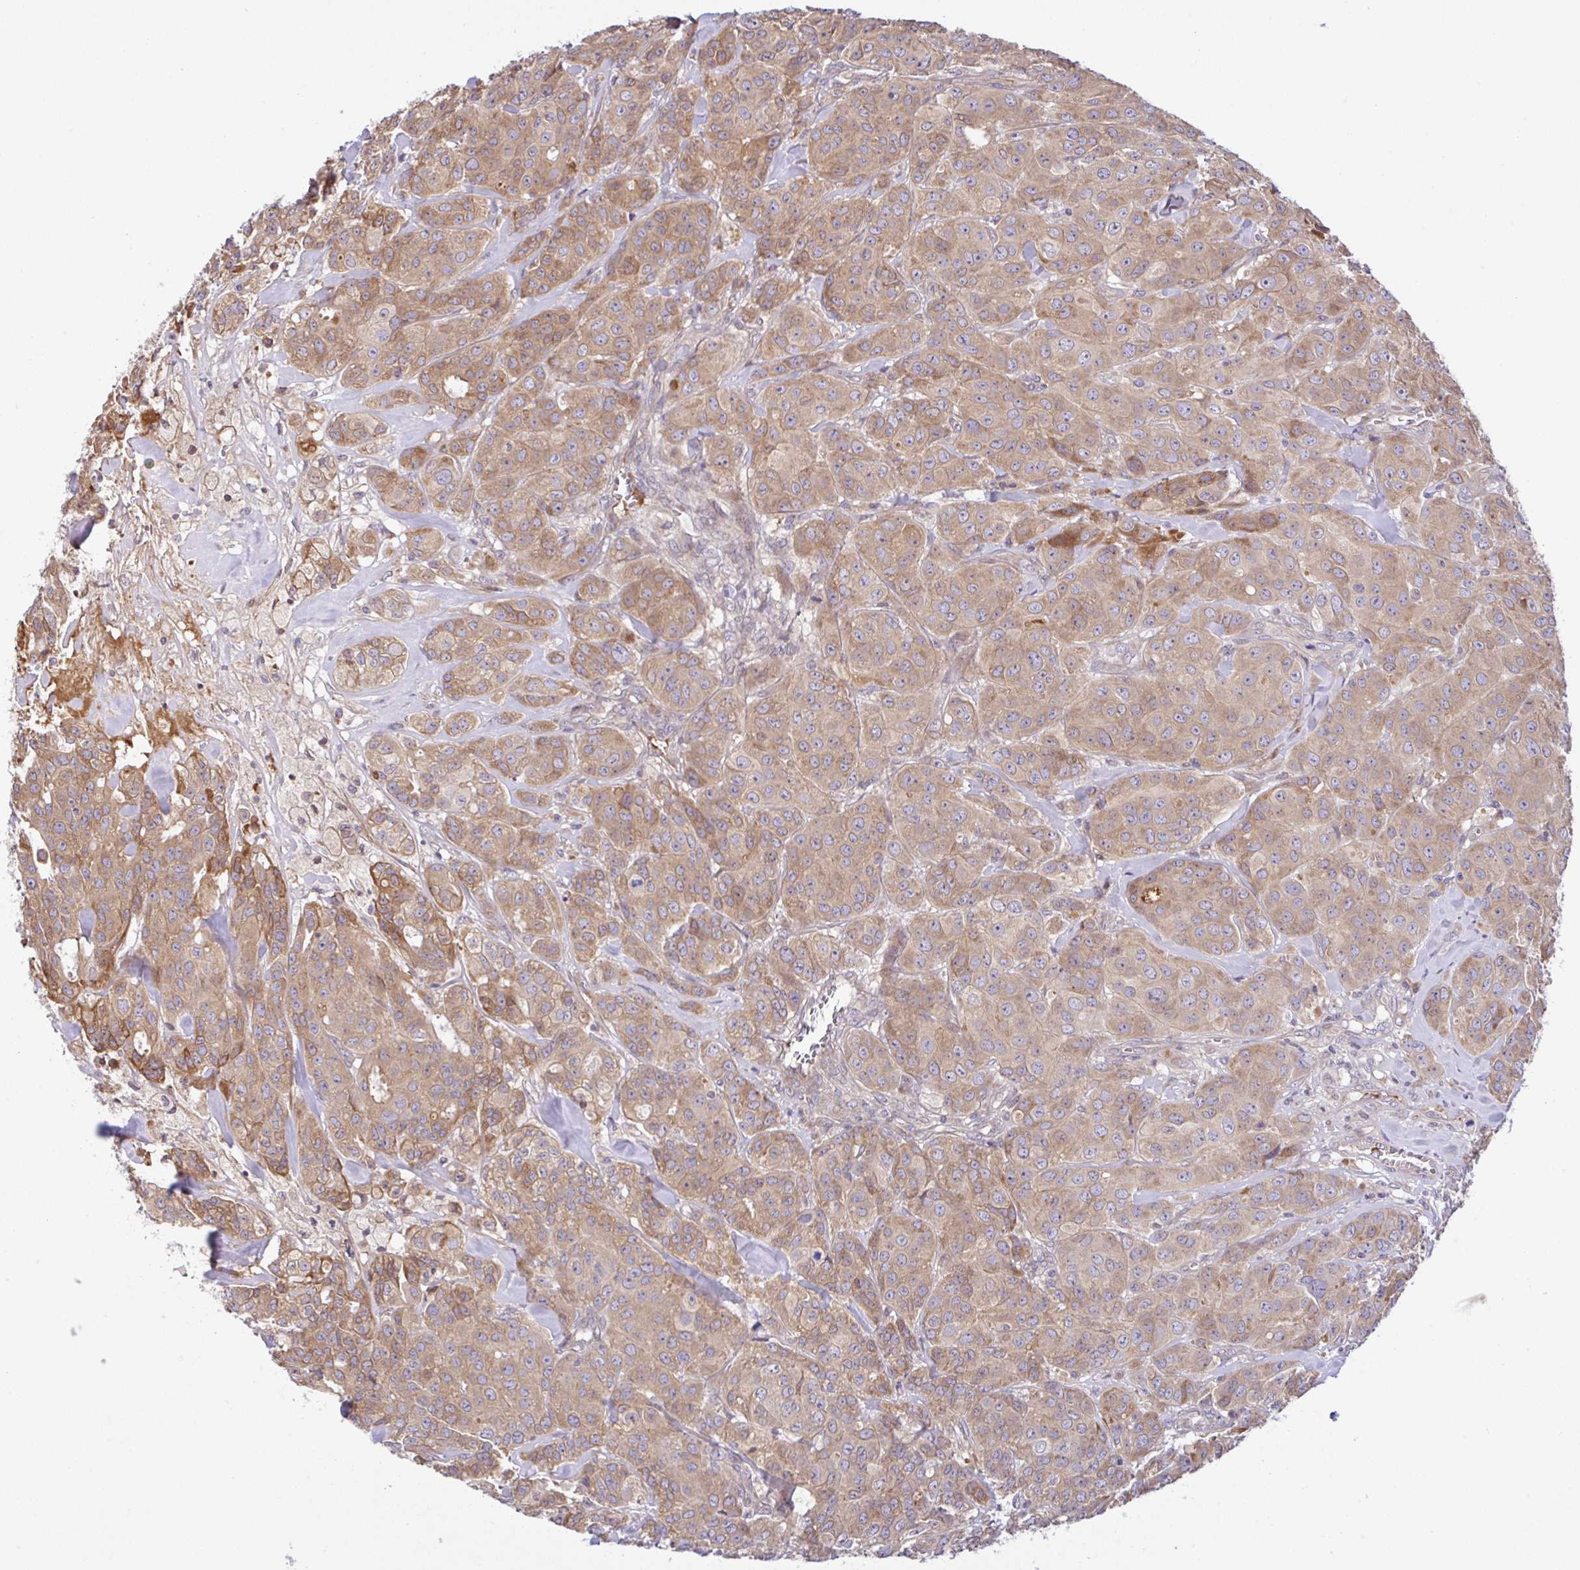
{"staining": {"intensity": "moderate", "quantity": ">75%", "location": "cytoplasmic/membranous"}, "tissue": "breast cancer", "cell_type": "Tumor cells", "image_type": "cancer", "snomed": [{"axis": "morphology", "description": "Normal tissue, NOS"}, {"axis": "morphology", "description": "Duct carcinoma"}, {"axis": "topography", "description": "Breast"}], "caption": "The image demonstrates staining of breast cancer, revealing moderate cytoplasmic/membranous protein staining (brown color) within tumor cells. The staining was performed using DAB (3,3'-diaminobenzidine) to visualize the protein expression in brown, while the nuclei were stained in blue with hematoxylin (Magnification: 20x).", "gene": "UBE4A", "patient": {"sex": "female", "age": 43}}